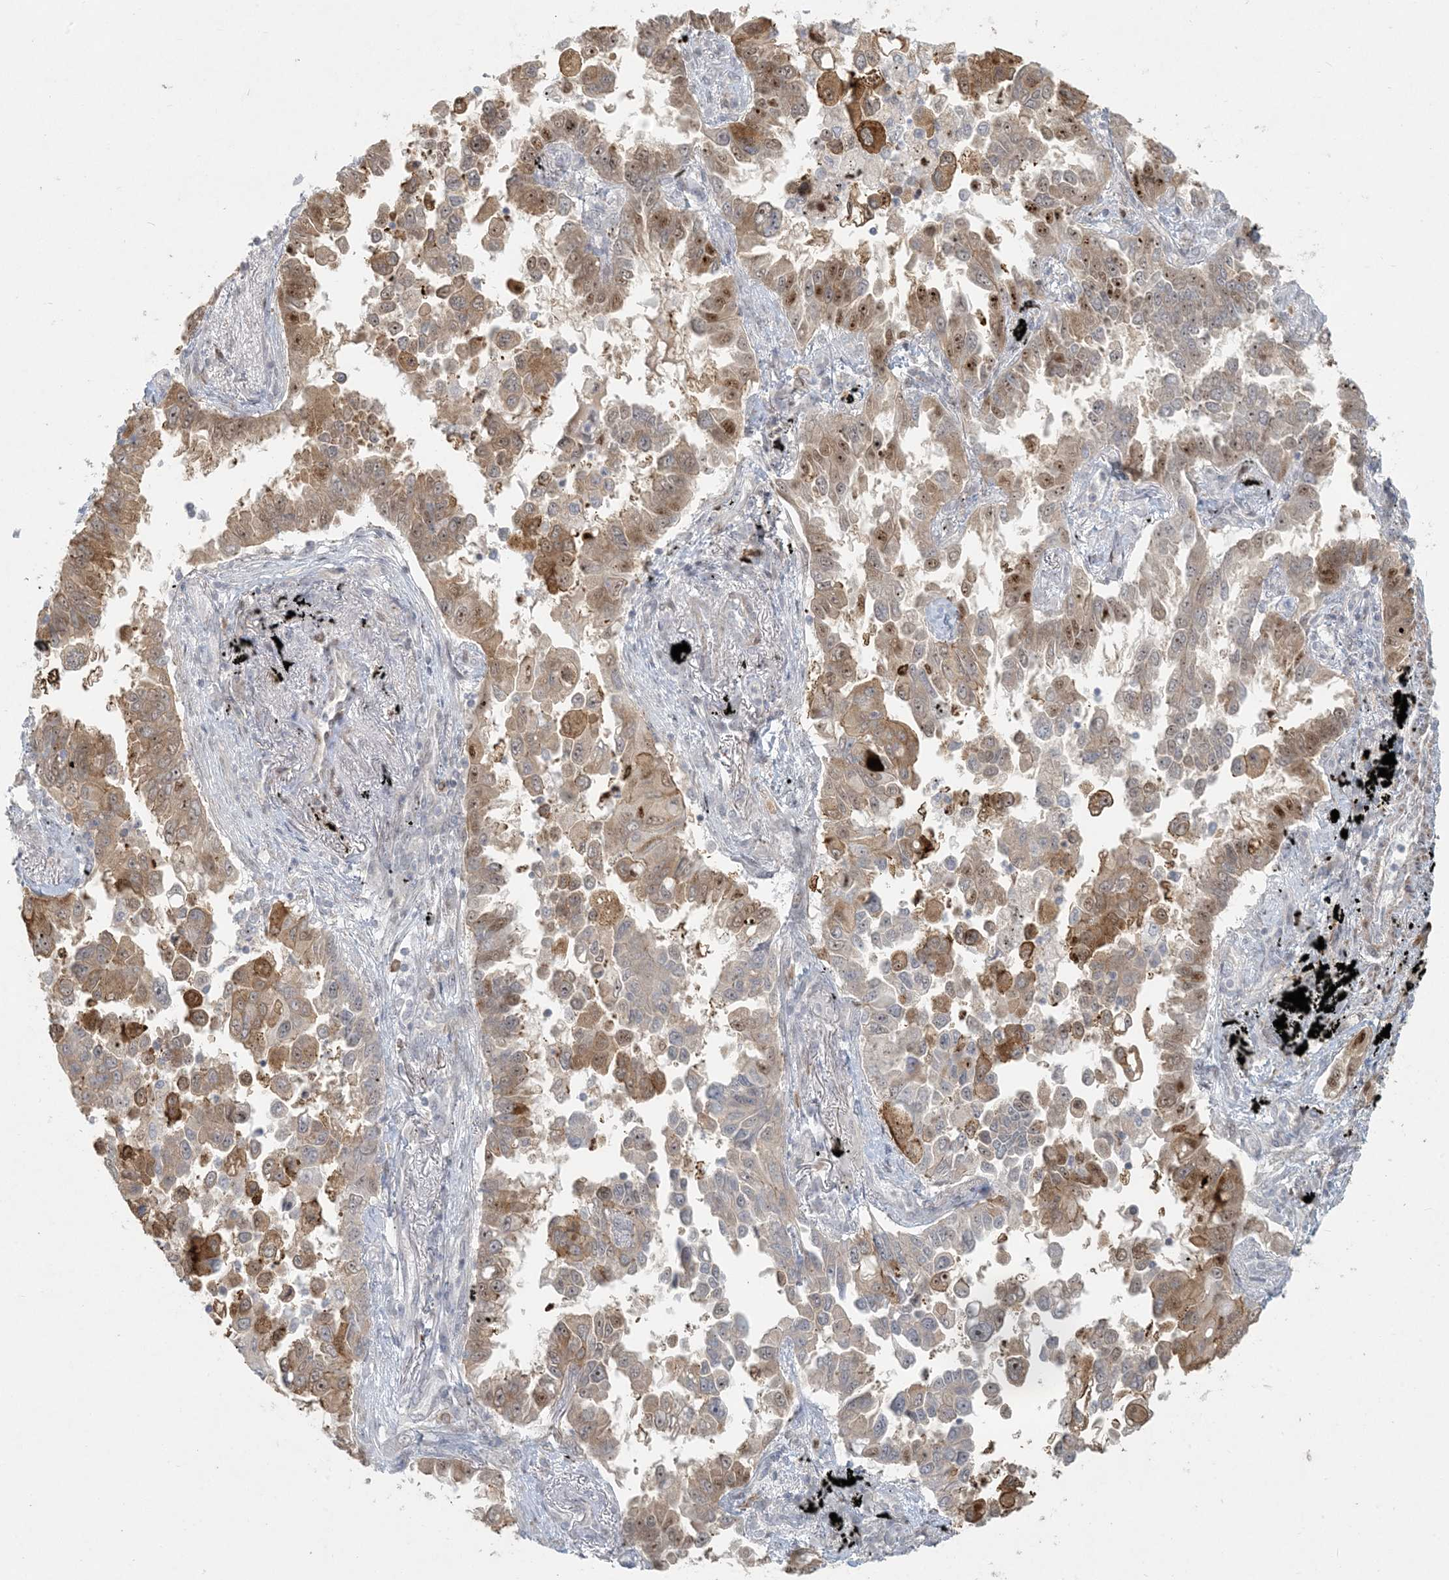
{"staining": {"intensity": "strong", "quantity": "25%-75%", "location": "cytoplasmic/membranous,nuclear"}, "tissue": "lung cancer", "cell_type": "Tumor cells", "image_type": "cancer", "snomed": [{"axis": "morphology", "description": "Adenocarcinoma, NOS"}, {"axis": "topography", "description": "Lung"}], "caption": "Protein analysis of lung adenocarcinoma tissue shows strong cytoplasmic/membranous and nuclear positivity in about 25%-75% of tumor cells. Nuclei are stained in blue.", "gene": "BCORL1", "patient": {"sex": "female", "age": 67}}